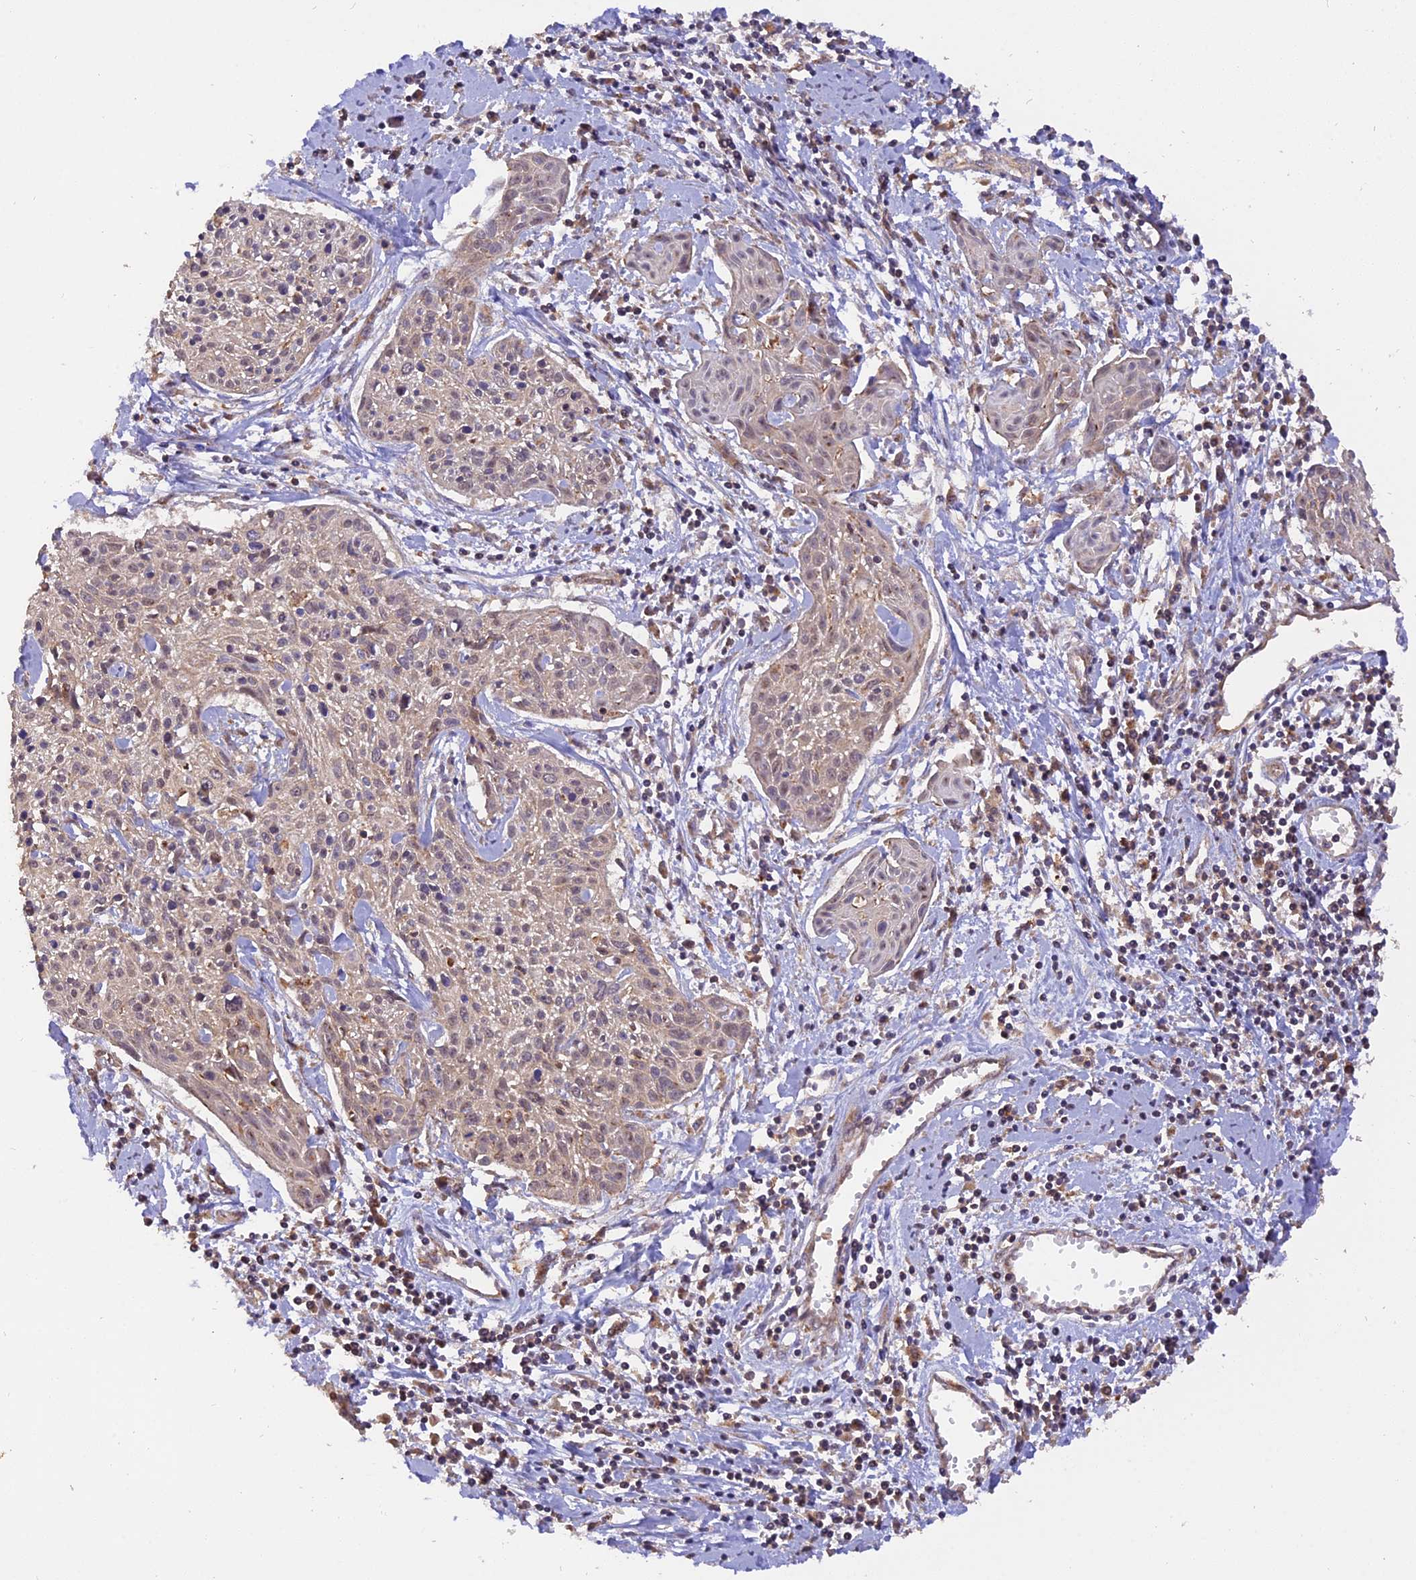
{"staining": {"intensity": "negative", "quantity": "none", "location": "none"}, "tissue": "cervical cancer", "cell_type": "Tumor cells", "image_type": "cancer", "snomed": [{"axis": "morphology", "description": "Squamous cell carcinoma, NOS"}, {"axis": "topography", "description": "Cervix"}], "caption": "A micrograph of human cervical cancer is negative for staining in tumor cells. (DAB (3,3'-diaminobenzidine) IHC with hematoxylin counter stain).", "gene": "PEX3", "patient": {"sex": "female", "age": 51}}